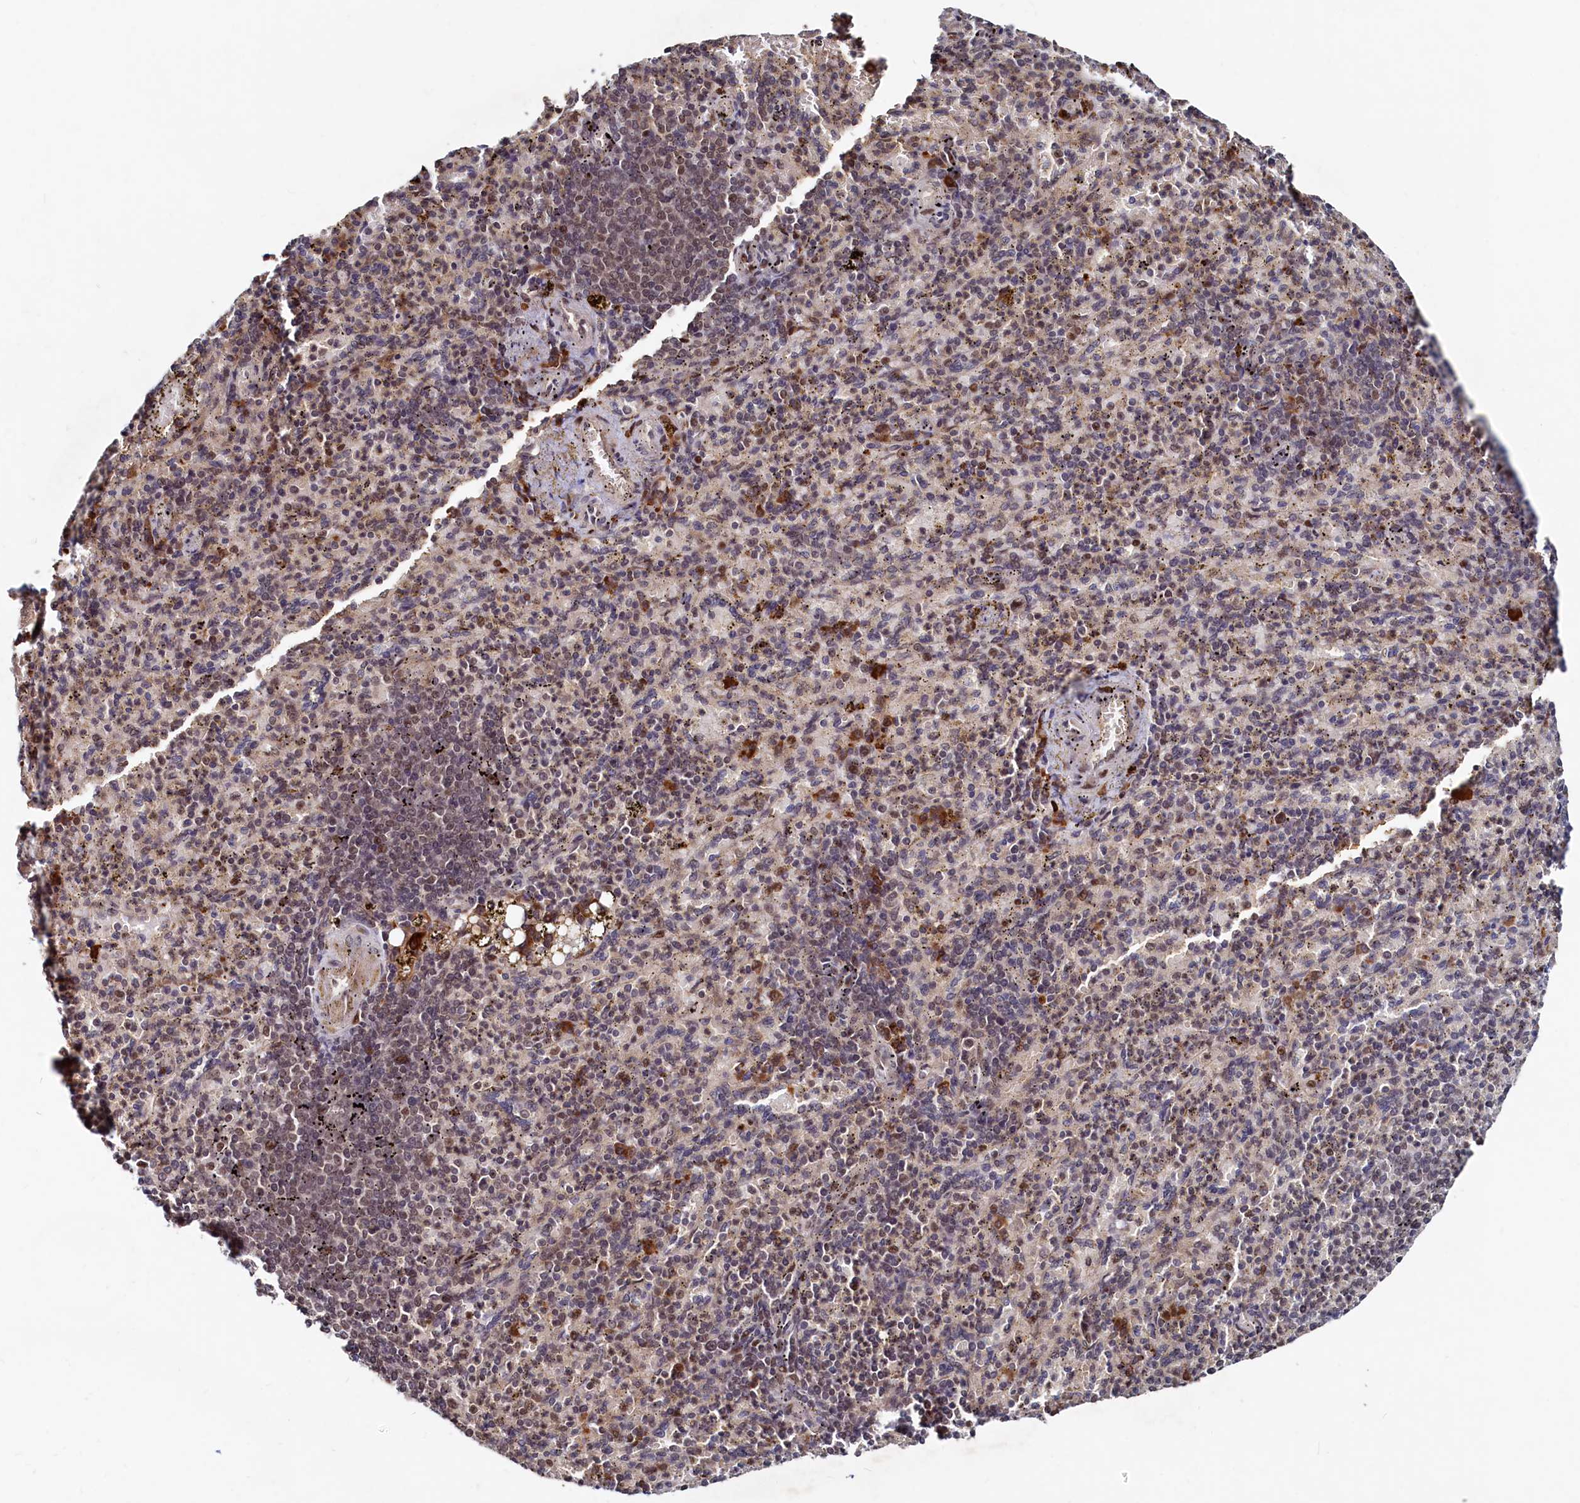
{"staining": {"intensity": "moderate", "quantity": "25%-75%", "location": "cytoplasmic/membranous,nuclear"}, "tissue": "spleen", "cell_type": "Cells in red pulp", "image_type": "normal", "snomed": [{"axis": "morphology", "description": "Normal tissue, NOS"}, {"axis": "topography", "description": "Spleen"}], "caption": "Brown immunohistochemical staining in benign spleen demonstrates moderate cytoplasmic/membranous,nuclear staining in about 25%-75% of cells in red pulp. (DAB IHC with brightfield microscopy, high magnification).", "gene": "TRAPPC4", "patient": {"sex": "female", "age": 74}}